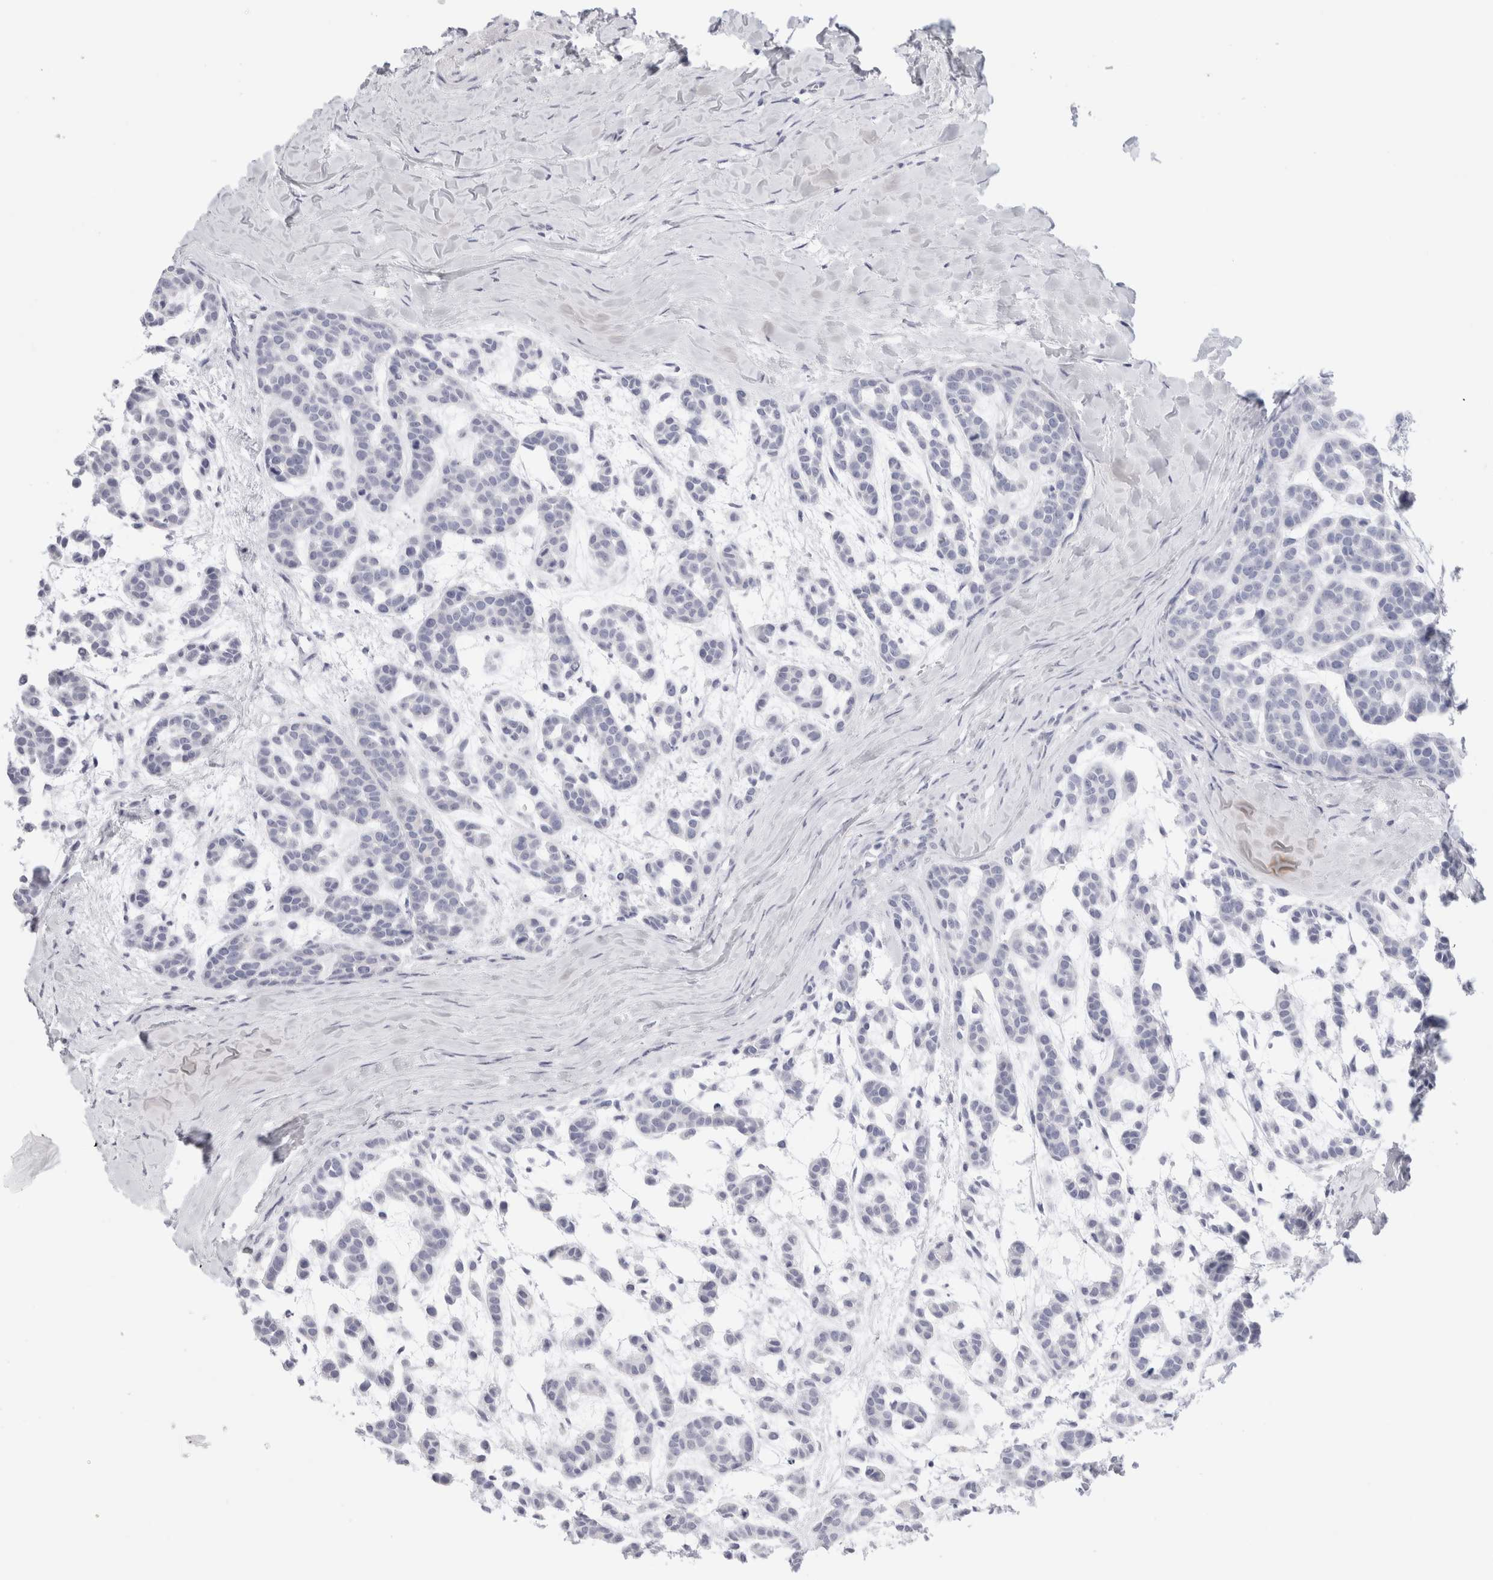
{"staining": {"intensity": "negative", "quantity": "none", "location": "none"}, "tissue": "head and neck cancer", "cell_type": "Tumor cells", "image_type": "cancer", "snomed": [{"axis": "morphology", "description": "Adenocarcinoma, NOS"}, {"axis": "morphology", "description": "Adenoma, NOS"}, {"axis": "topography", "description": "Head-Neck"}], "caption": "DAB (3,3'-diaminobenzidine) immunohistochemical staining of human head and neck cancer reveals no significant staining in tumor cells.", "gene": "MUC15", "patient": {"sex": "female", "age": 55}}